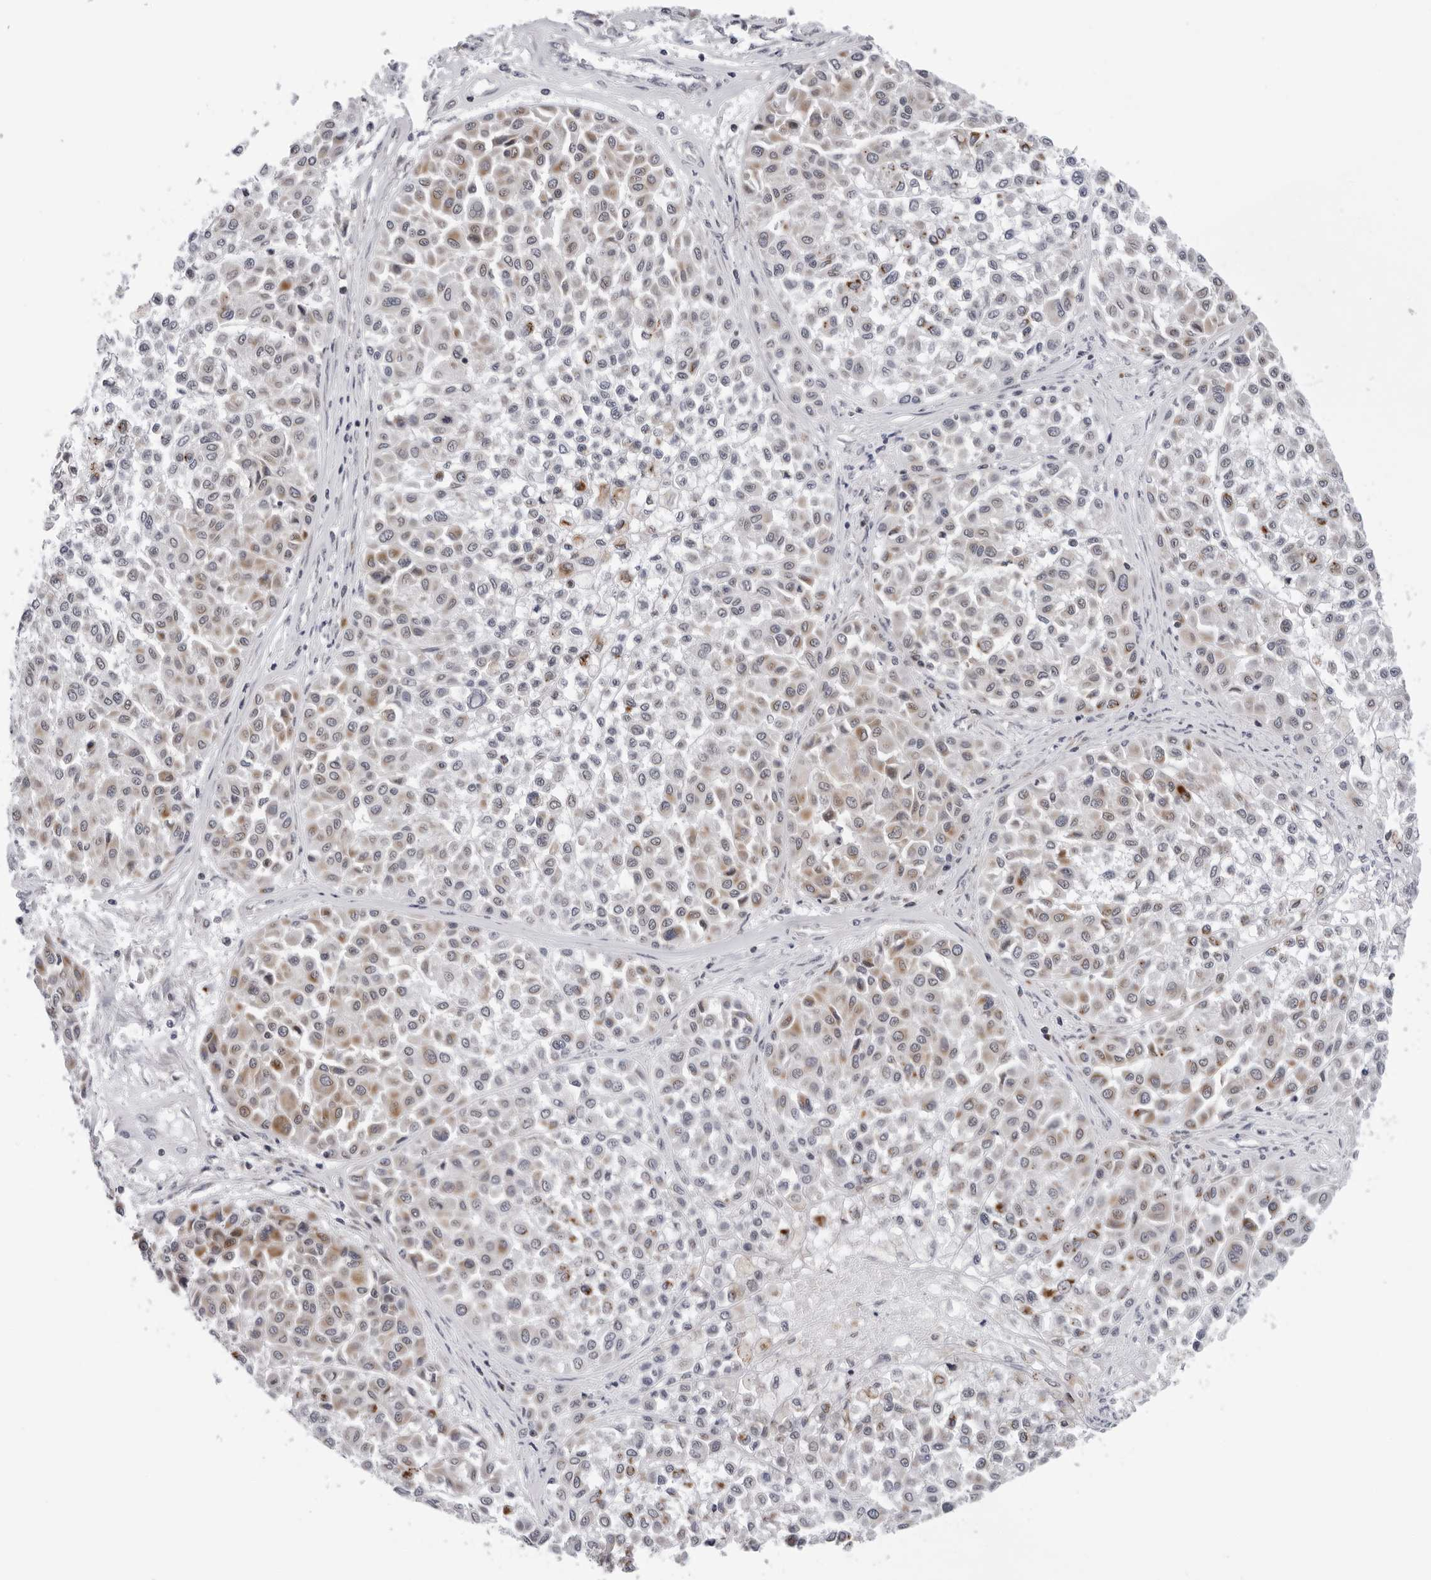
{"staining": {"intensity": "weak", "quantity": "25%-75%", "location": "cytoplasmic/membranous"}, "tissue": "melanoma", "cell_type": "Tumor cells", "image_type": "cancer", "snomed": [{"axis": "morphology", "description": "Malignant melanoma, Metastatic site"}, {"axis": "topography", "description": "Soft tissue"}], "caption": "This image reveals immunohistochemistry staining of human melanoma, with low weak cytoplasmic/membranous expression in approximately 25%-75% of tumor cells.", "gene": "CPT2", "patient": {"sex": "male", "age": 41}}